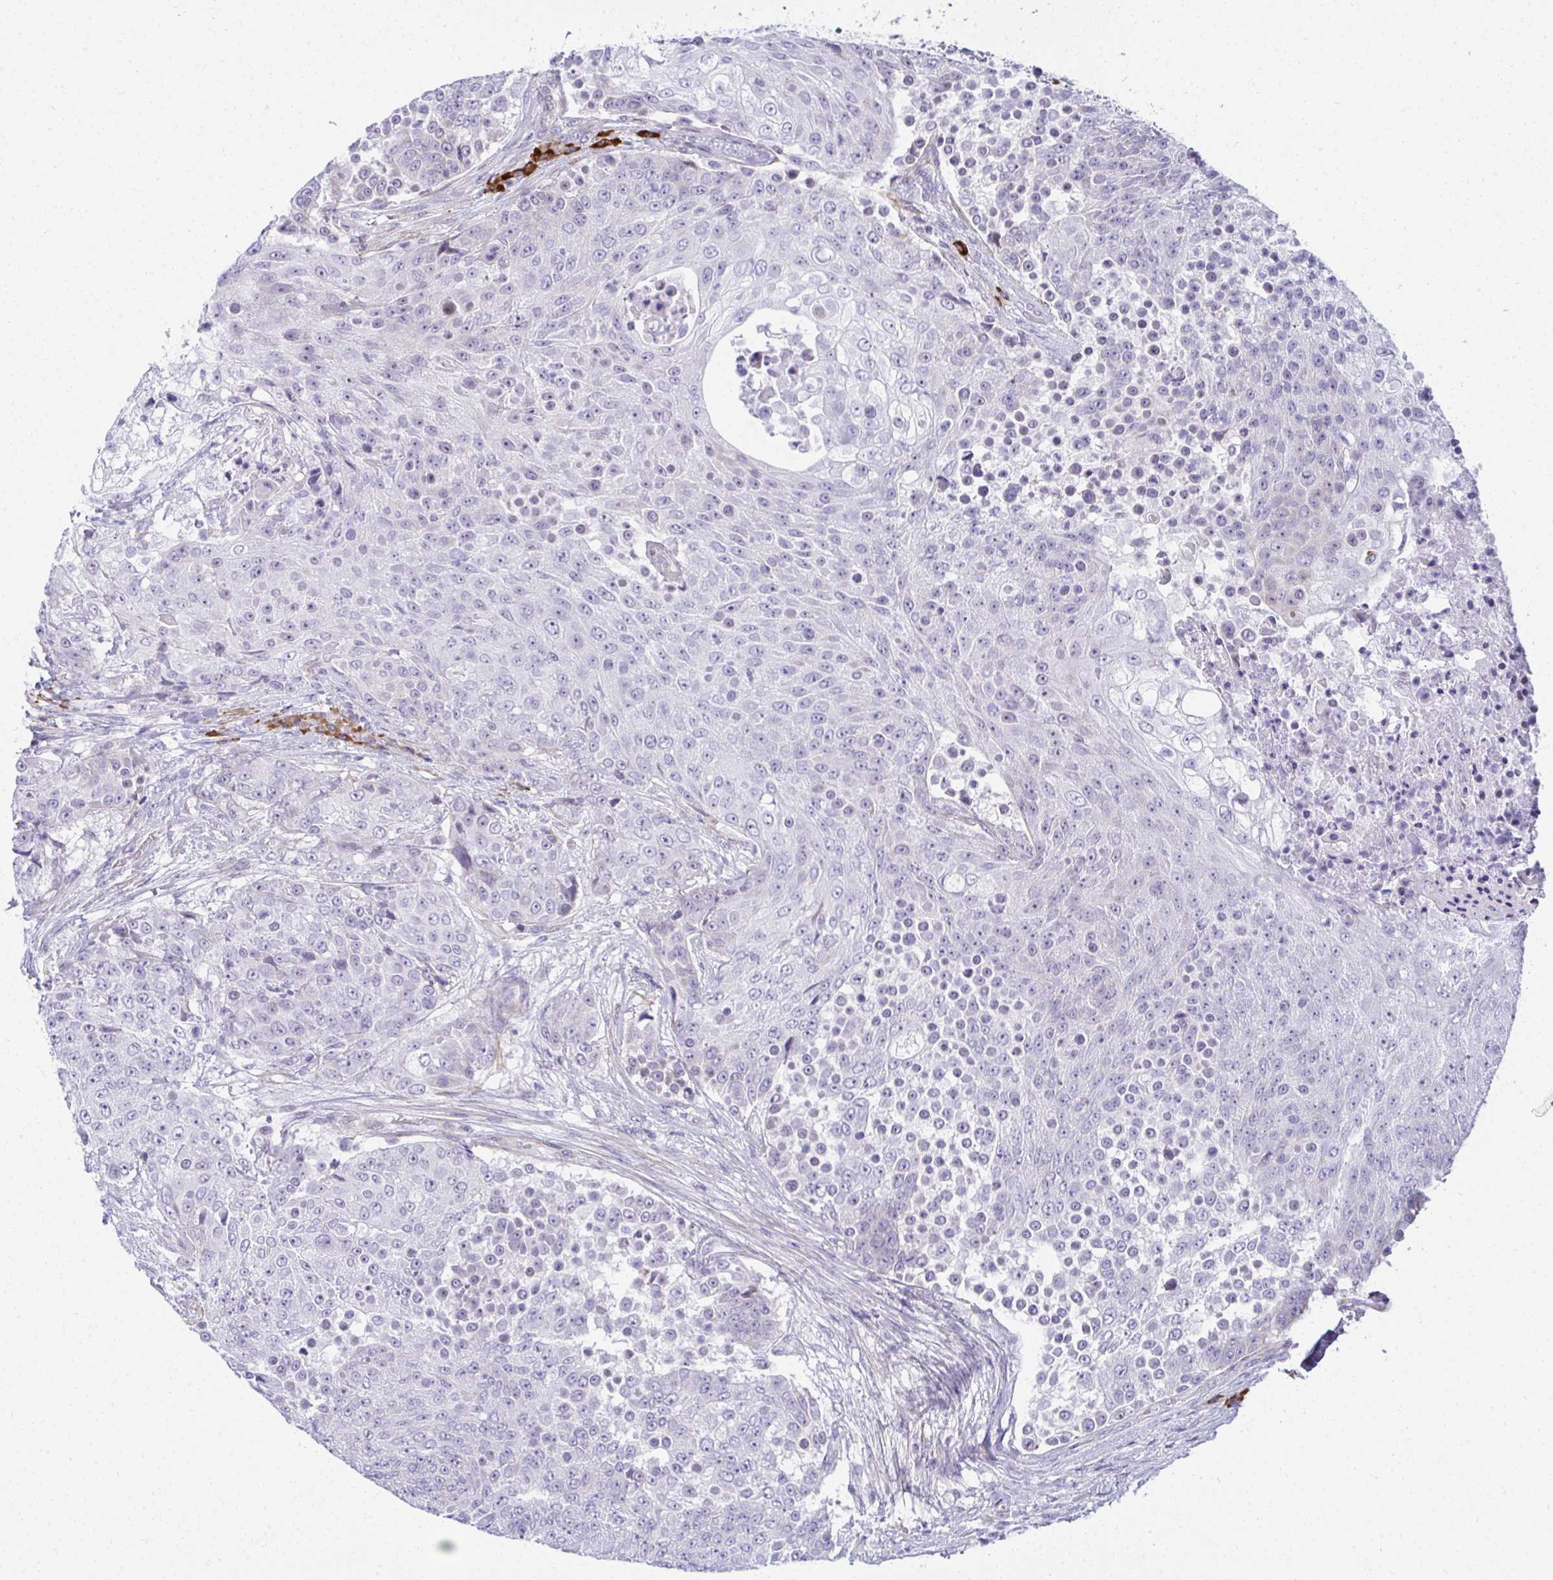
{"staining": {"intensity": "negative", "quantity": "none", "location": "none"}, "tissue": "urothelial cancer", "cell_type": "Tumor cells", "image_type": "cancer", "snomed": [{"axis": "morphology", "description": "Urothelial carcinoma, High grade"}, {"axis": "topography", "description": "Urinary bladder"}], "caption": "Photomicrograph shows no protein positivity in tumor cells of urothelial cancer tissue.", "gene": "PUS7L", "patient": {"sex": "female", "age": 63}}